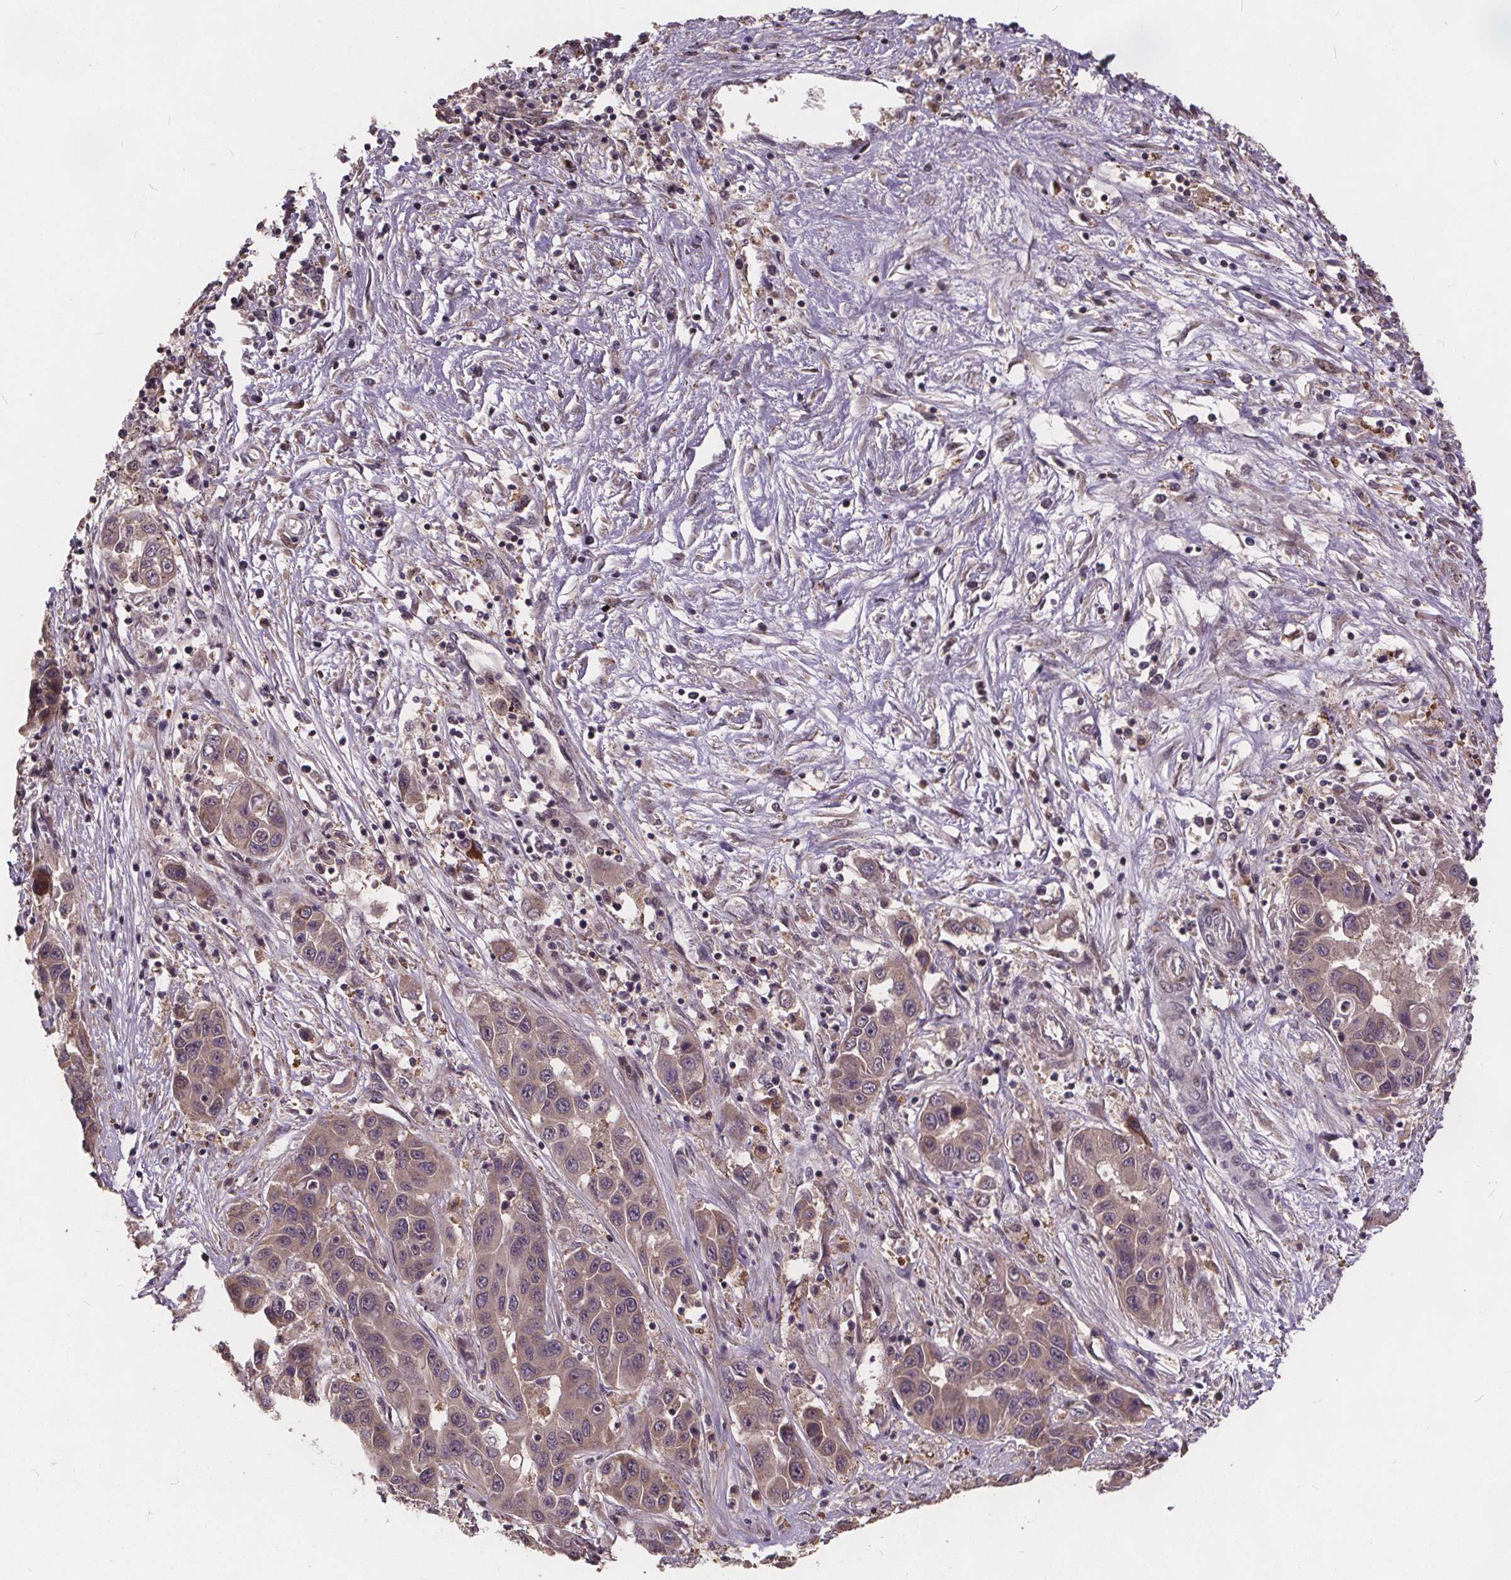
{"staining": {"intensity": "weak", "quantity": "<25%", "location": "cytoplasmic/membranous"}, "tissue": "liver cancer", "cell_type": "Tumor cells", "image_type": "cancer", "snomed": [{"axis": "morphology", "description": "Cholangiocarcinoma"}, {"axis": "topography", "description": "Liver"}], "caption": "Liver cancer (cholangiocarcinoma) was stained to show a protein in brown. There is no significant expression in tumor cells. (DAB (3,3'-diaminobenzidine) IHC visualized using brightfield microscopy, high magnification).", "gene": "USP9X", "patient": {"sex": "female", "age": 52}}